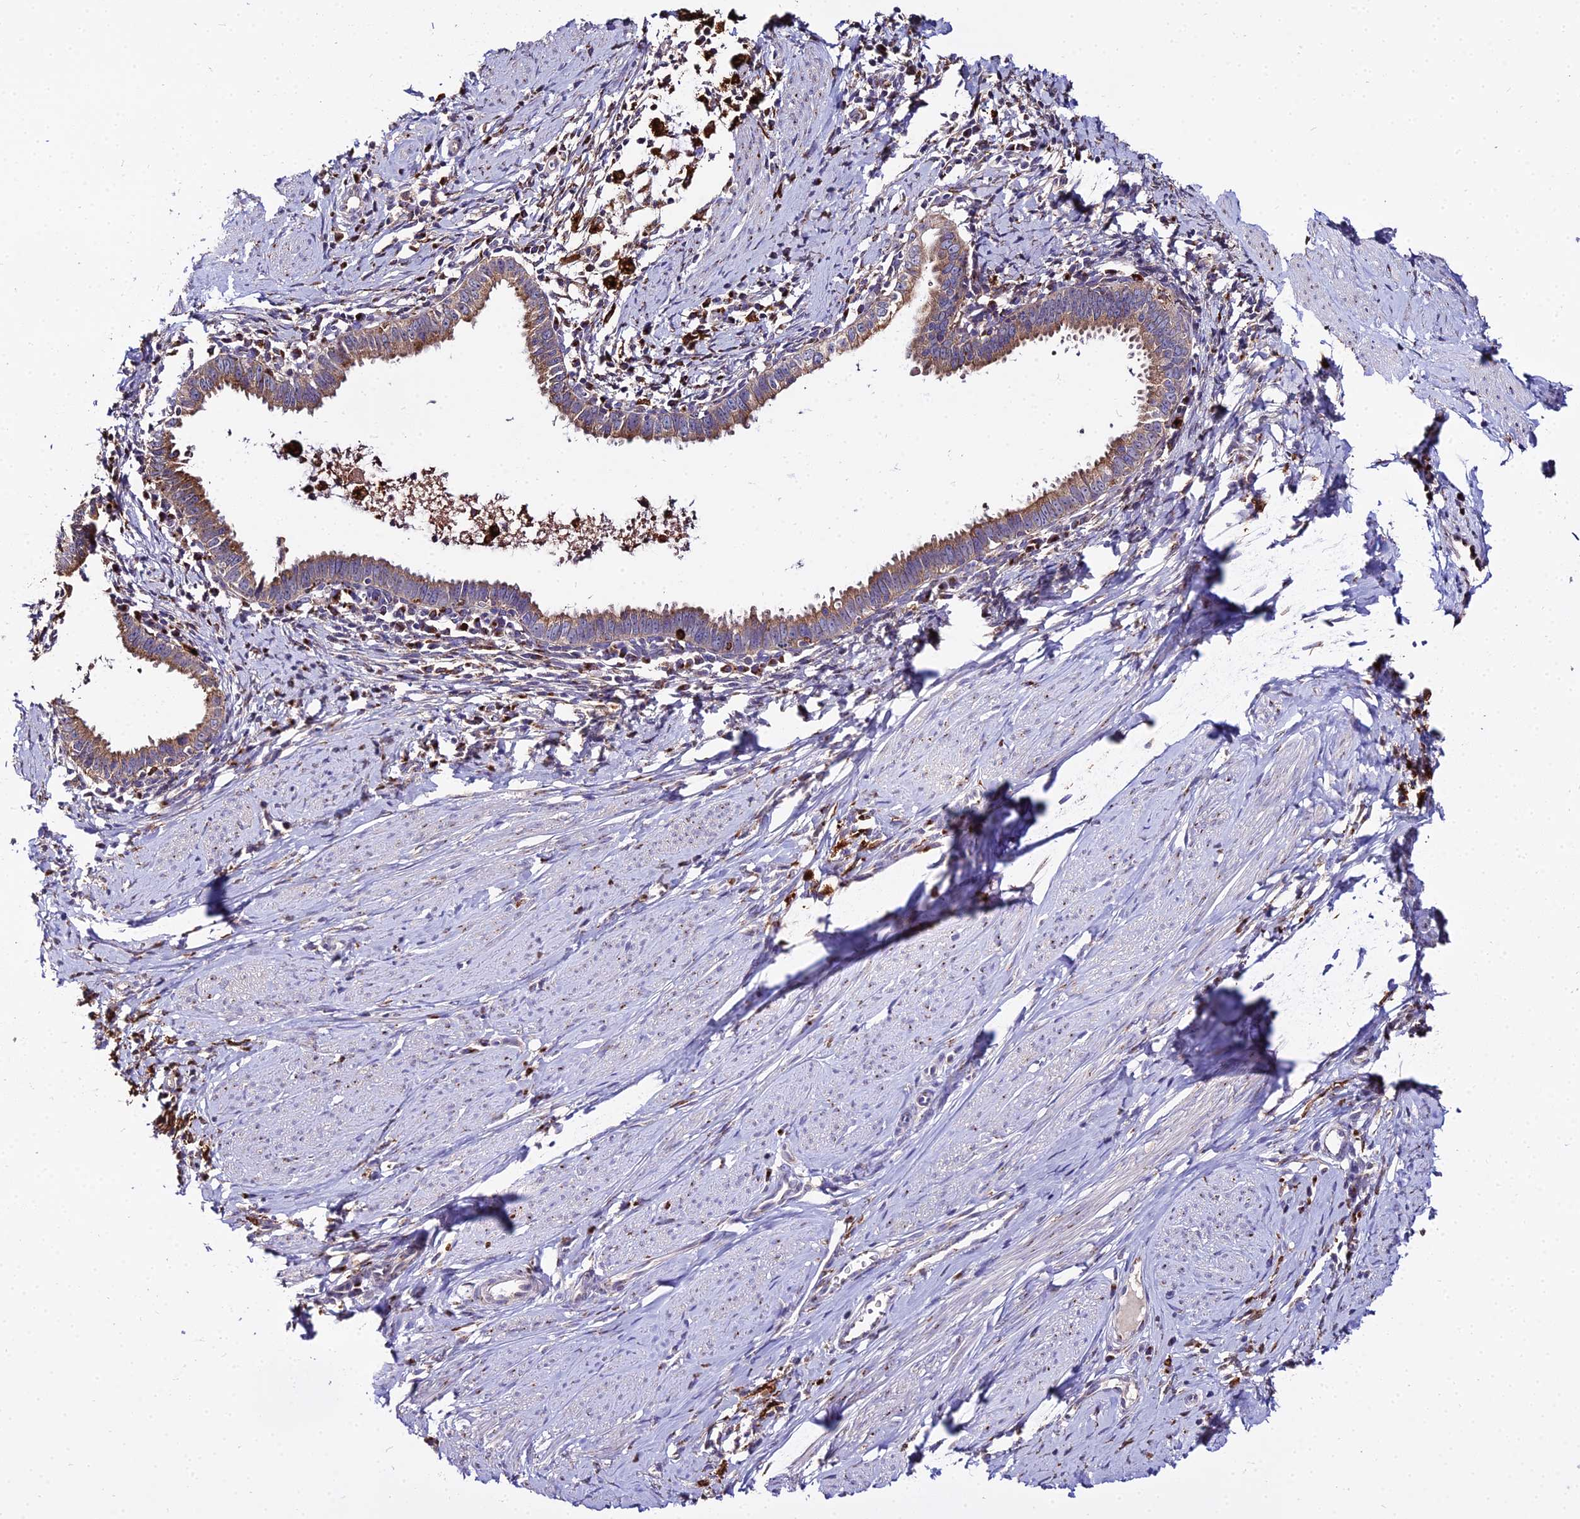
{"staining": {"intensity": "moderate", "quantity": ">75%", "location": "cytoplasmic/membranous"}, "tissue": "cervical cancer", "cell_type": "Tumor cells", "image_type": "cancer", "snomed": [{"axis": "morphology", "description": "Adenocarcinoma, NOS"}, {"axis": "topography", "description": "Cervix"}], "caption": "Moderate cytoplasmic/membranous protein expression is present in about >75% of tumor cells in cervical cancer.", "gene": "PEX19", "patient": {"sex": "female", "age": 36}}